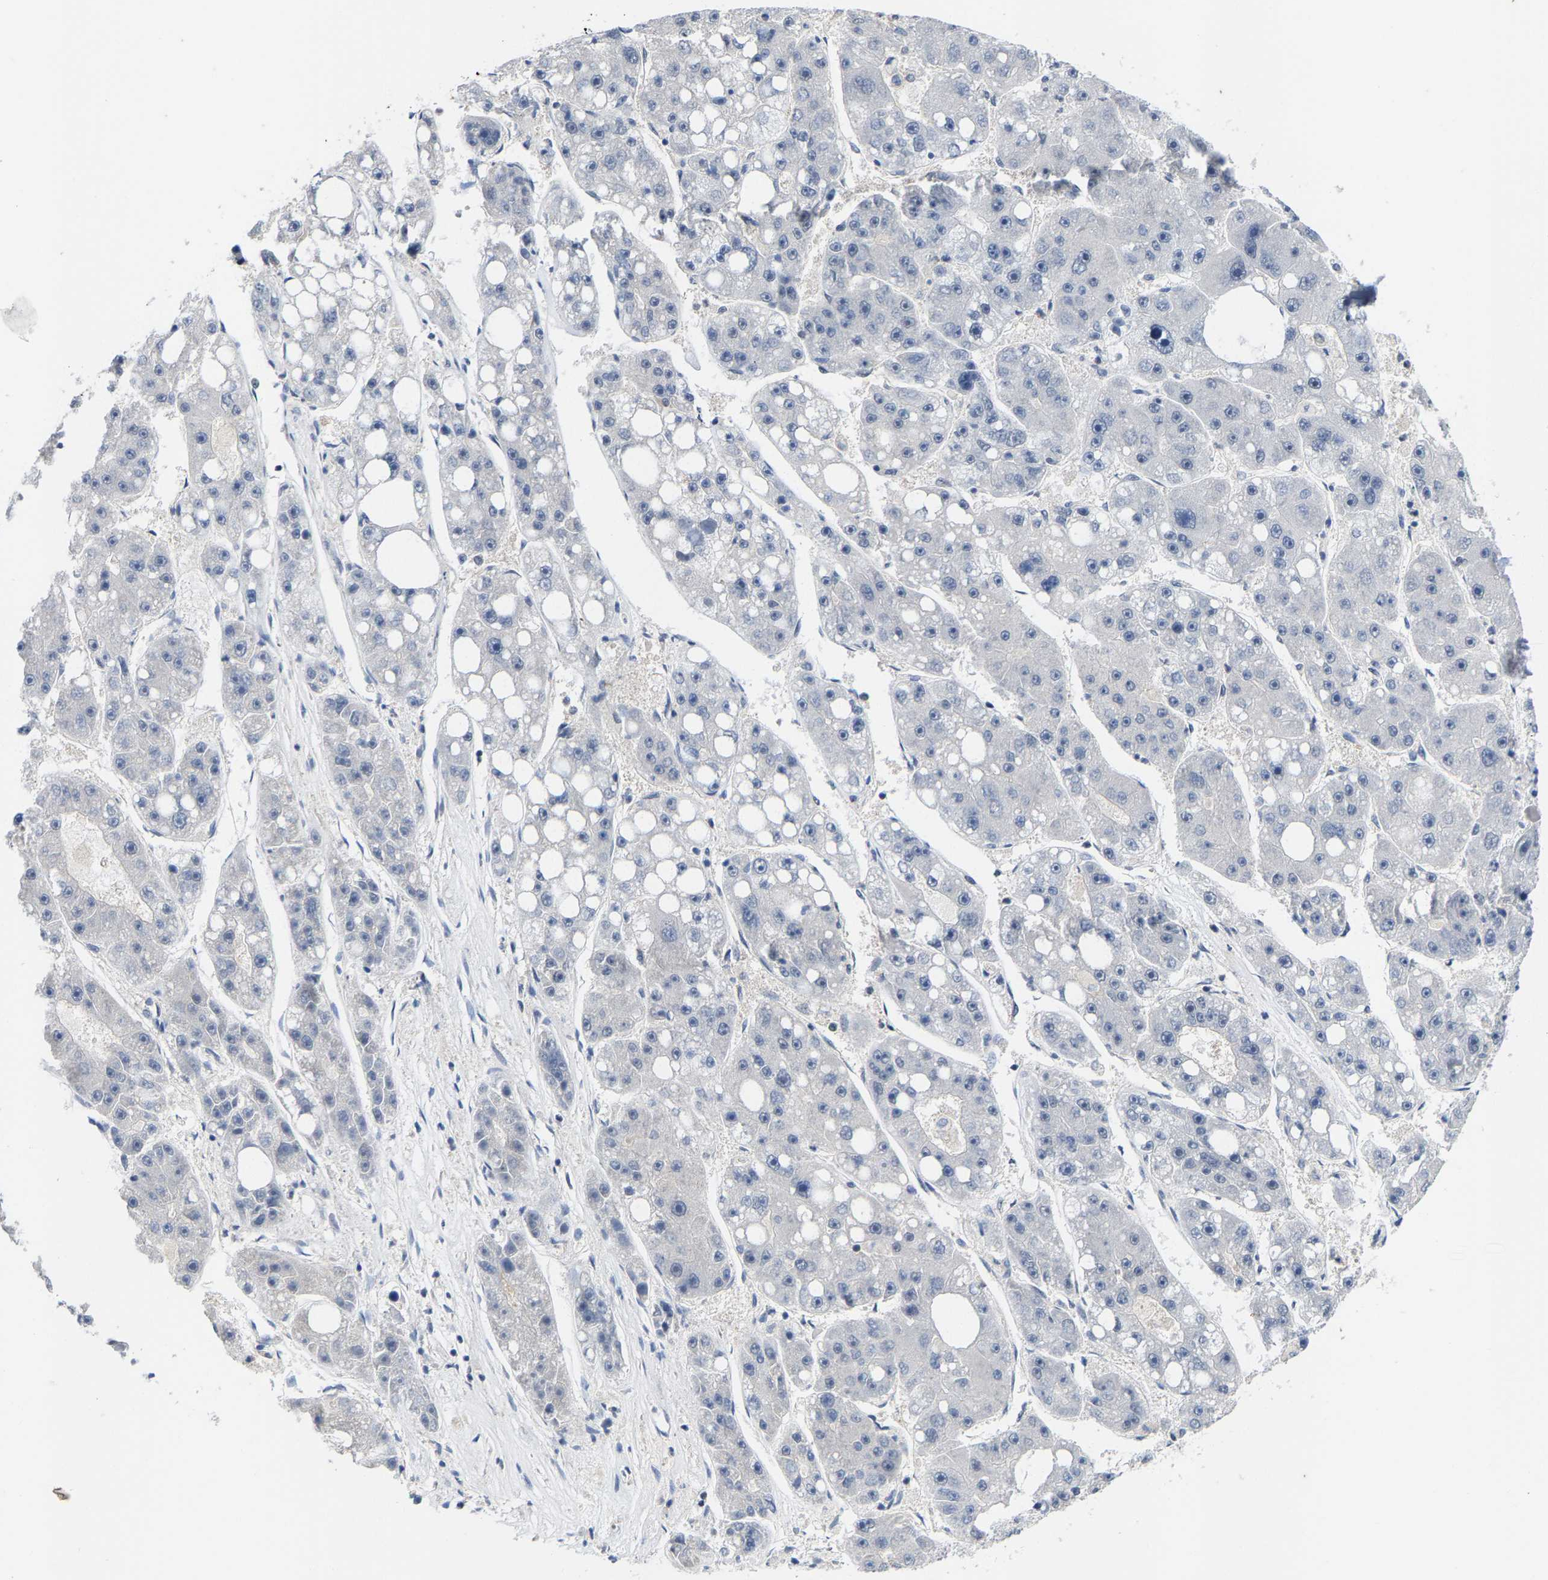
{"staining": {"intensity": "negative", "quantity": "none", "location": "none"}, "tissue": "liver cancer", "cell_type": "Tumor cells", "image_type": "cancer", "snomed": [{"axis": "morphology", "description": "Carcinoma, Hepatocellular, NOS"}, {"axis": "topography", "description": "Liver"}], "caption": "Tumor cells show no significant protein expression in liver hepatocellular carcinoma. (Brightfield microscopy of DAB IHC at high magnification).", "gene": "FGD3", "patient": {"sex": "female", "age": 61}}